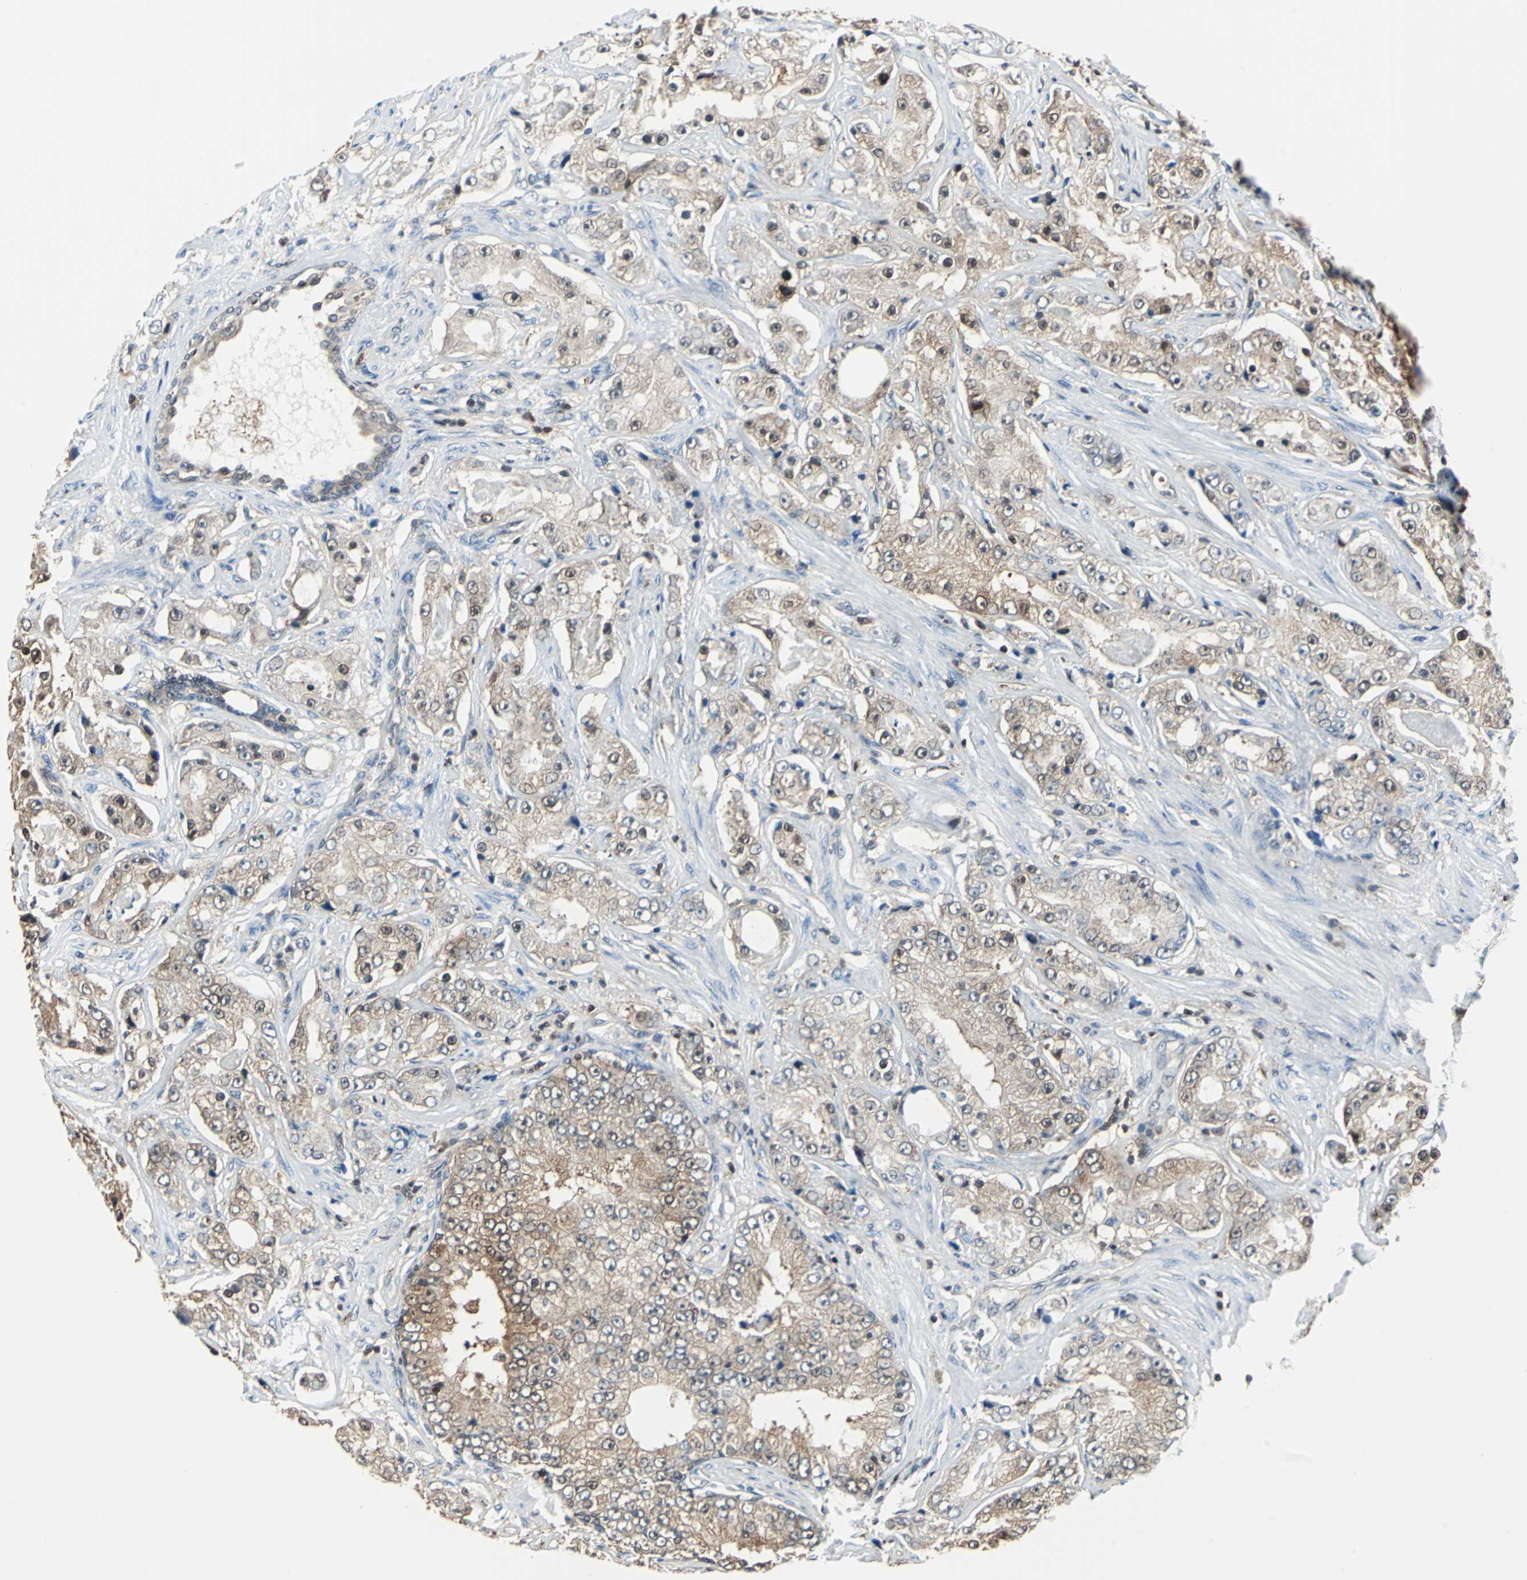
{"staining": {"intensity": "moderate", "quantity": ">75%", "location": "cytoplasmic/membranous"}, "tissue": "prostate cancer", "cell_type": "Tumor cells", "image_type": "cancer", "snomed": [{"axis": "morphology", "description": "Adenocarcinoma, High grade"}, {"axis": "topography", "description": "Prostate"}], "caption": "Immunohistochemical staining of prostate high-grade adenocarcinoma displays medium levels of moderate cytoplasmic/membranous protein staining in about >75% of tumor cells. (Stains: DAB in brown, nuclei in blue, Microscopy: brightfield microscopy at high magnification).", "gene": "PSME1", "patient": {"sex": "male", "age": 73}}